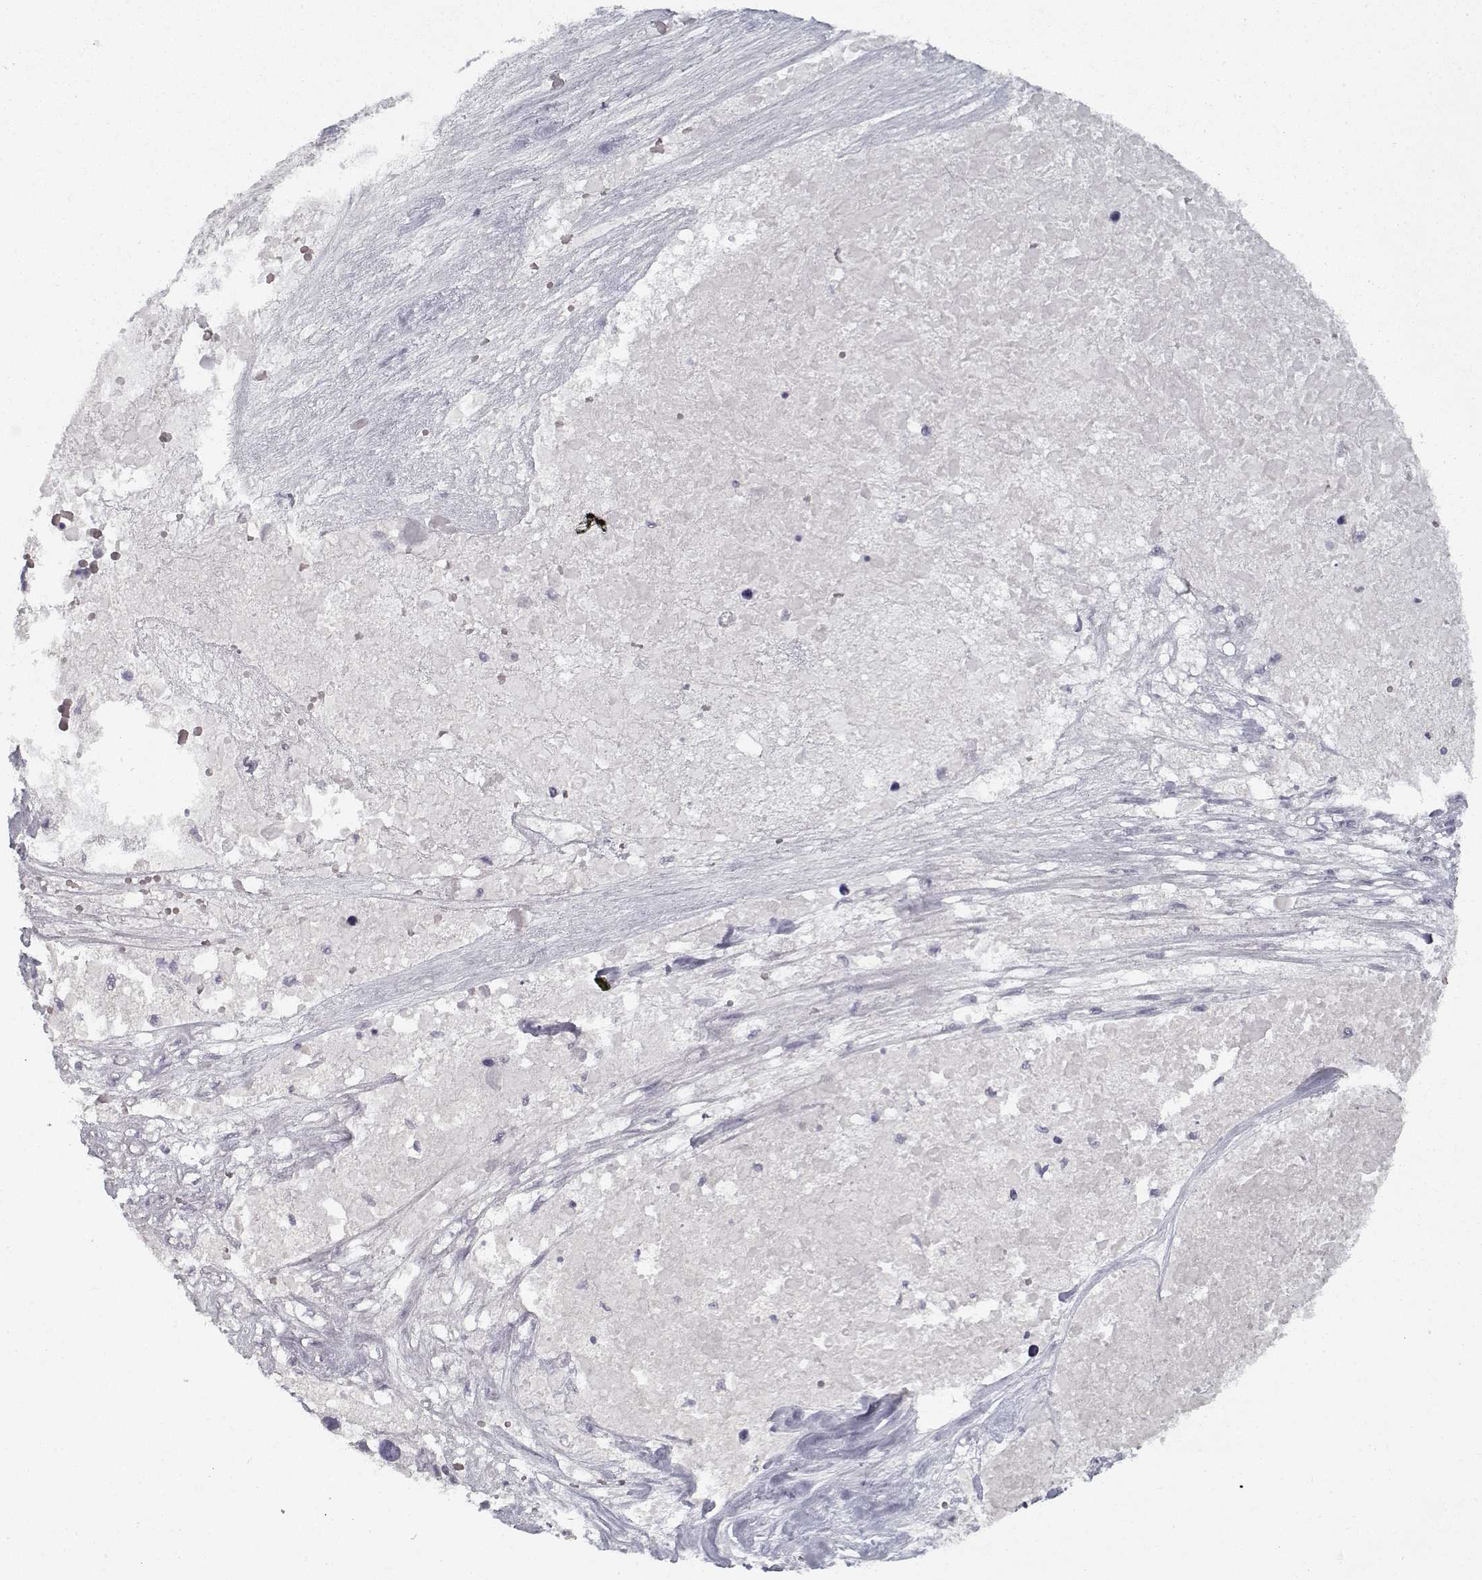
{"staining": {"intensity": "negative", "quantity": "none", "location": "none"}, "tissue": "ovarian cancer", "cell_type": "Tumor cells", "image_type": "cancer", "snomed": [{"axis": "morphology", "description": "Cystadenocarcinoma, serous, NOS"}, {"axis": "topography", "description": "Ovary"}], "caption": "The photomicrograph demonstrates no significant positivity in tumor cells of ovarian cancer.", "gene": "GAD2", "patient": {"sex": "female", "age": 54}}